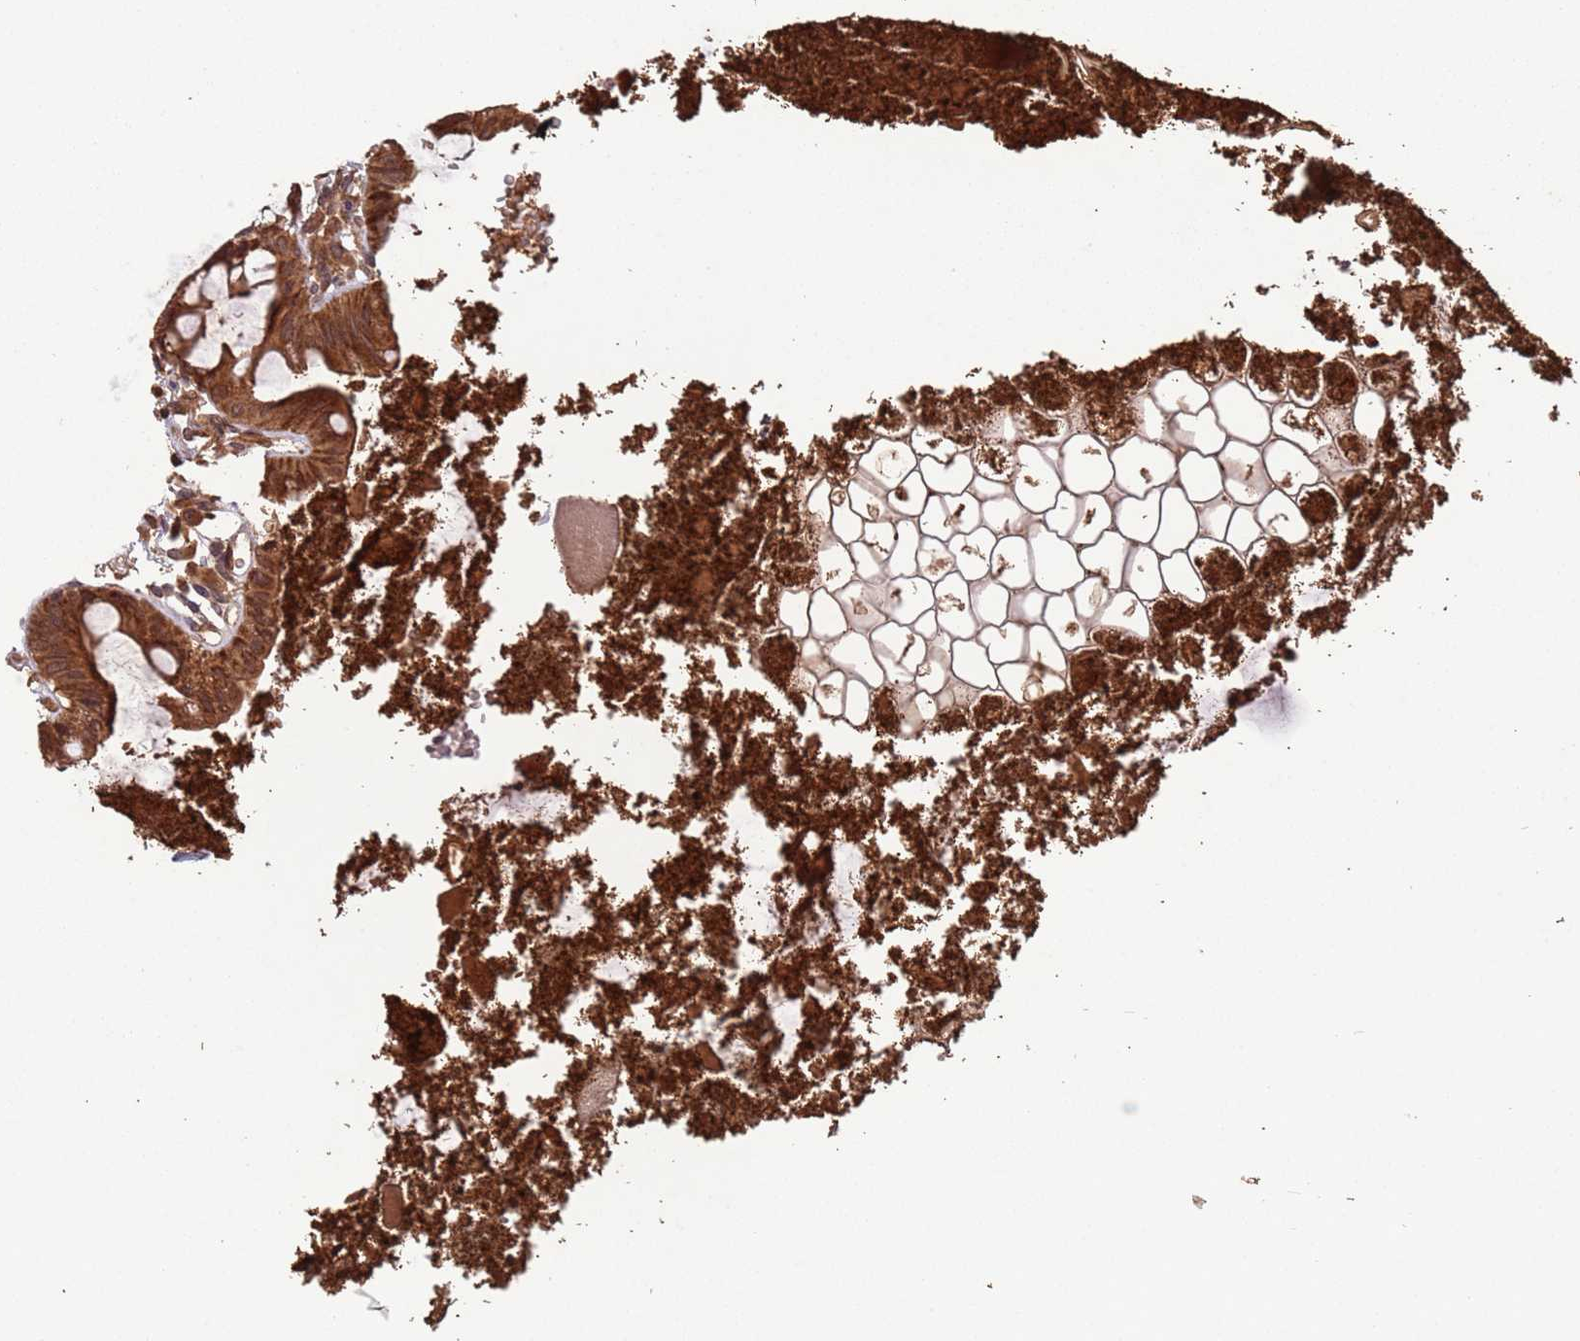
{"staining": {"intensity": "moderate", "quantity": ">75%", "location": "cytoplasmic/membranous"}, "tissue": "colon", "cell_type": "Endothelial cells", "image_type": "normal", "snomed": [{"axis": "morphology", "description": "Normal tissue, NOS"}, {"axis": "topography", "description": "Colon"}], "caption": "An immunohistochemistry (IHC) histopathology image of unremarkable tissue is shown. Protein staining in brown shows moderate cytoplasmic/membranous positivity in colon within endothelial cells.", "gene": "ERI1", "patient": {"sex": "male", "age": 84}}